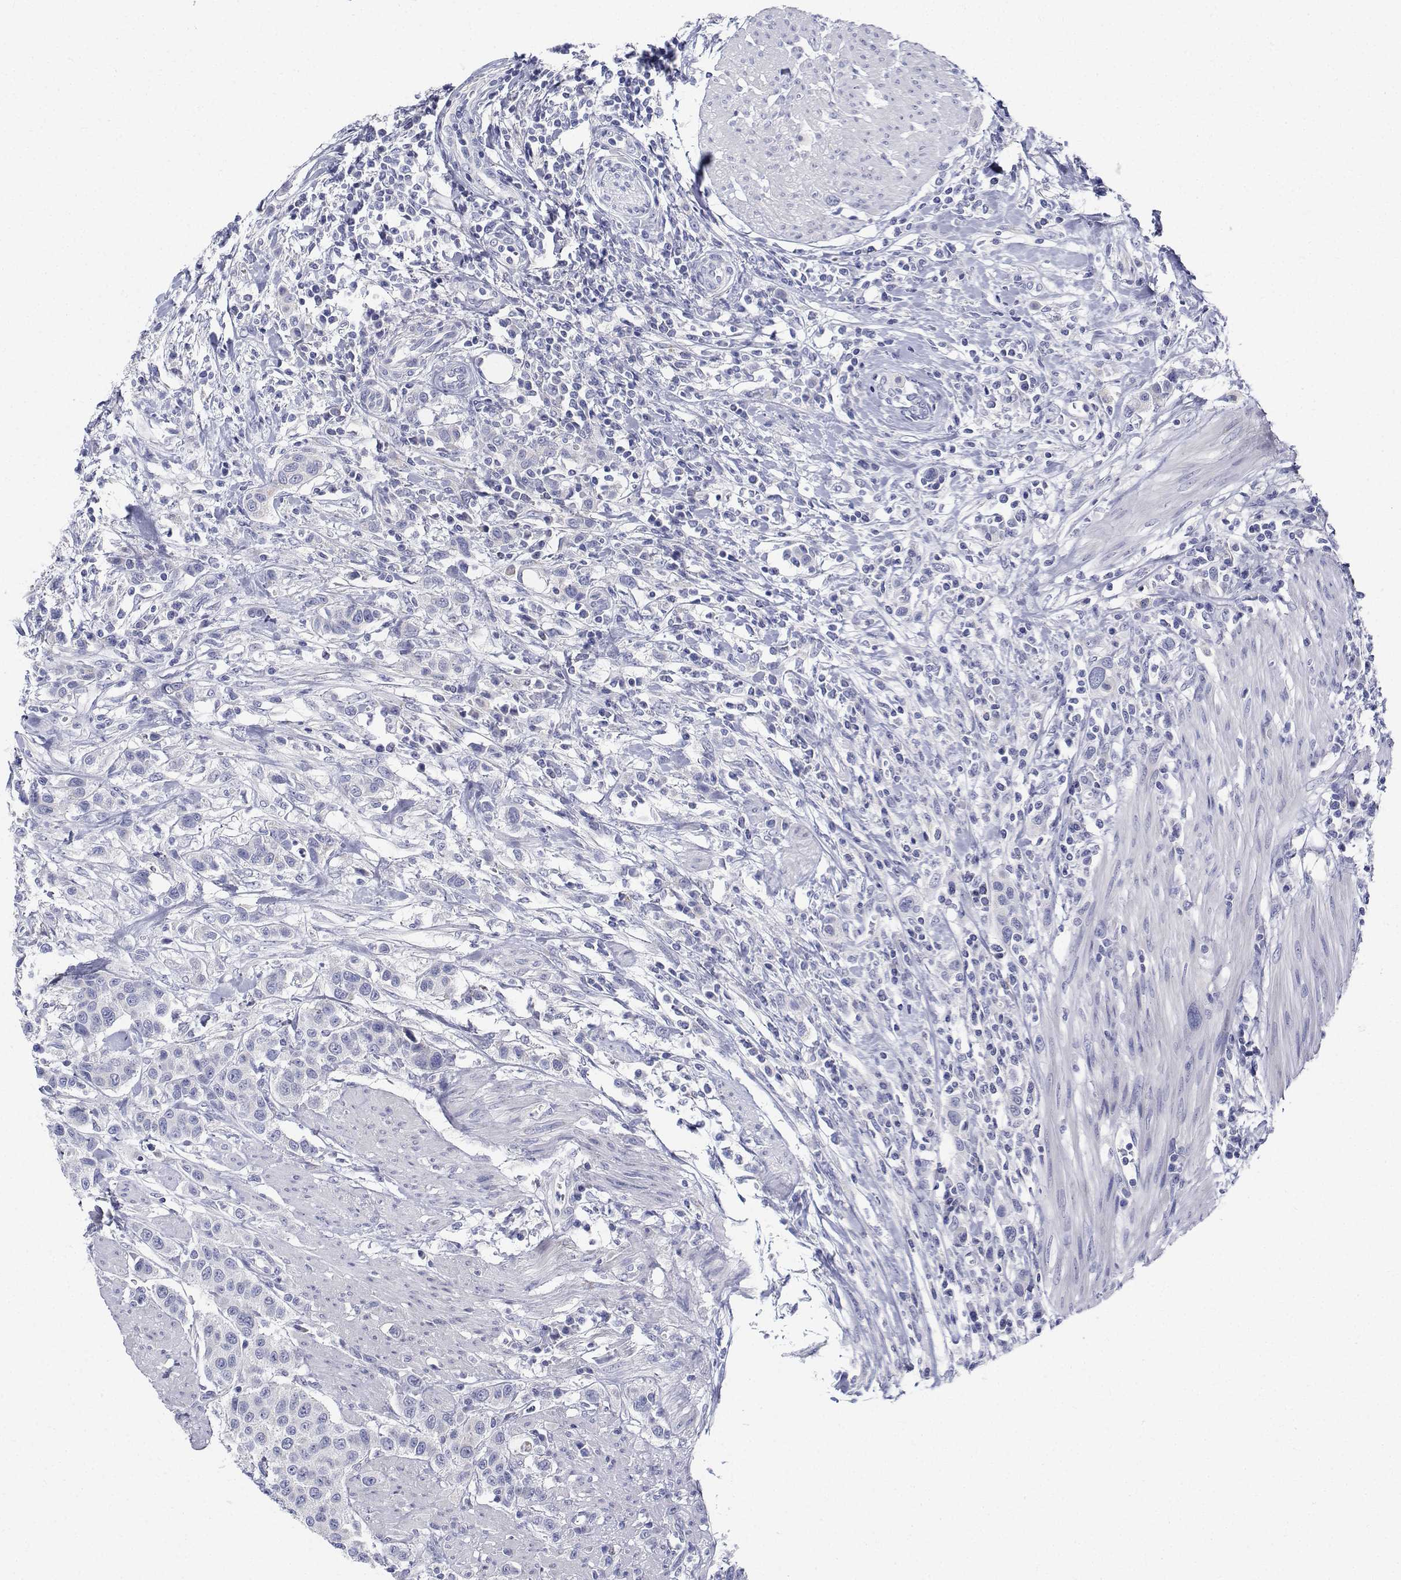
{"staining": {"intensity": "negative", "quantity": "none", "location": "none"}, "tissue": "urothelial cancer", "cell_type": "Tumor cells", "image_type": "cancer", "snomed": [{"axis": "morphology", "description": "Urothelial carcinoma, High grade"}, {"axis": "topography", "description": "Urinary bladder"}], "caption": "Tumor cells are negative for protein expression in human urothelial cancer. (DAB immunohistochemistry (IHC) visualized using brightfield microscopy, high magnification).", "gene": "CDHR3", "patient": {"sex": "female", "age": 58}}